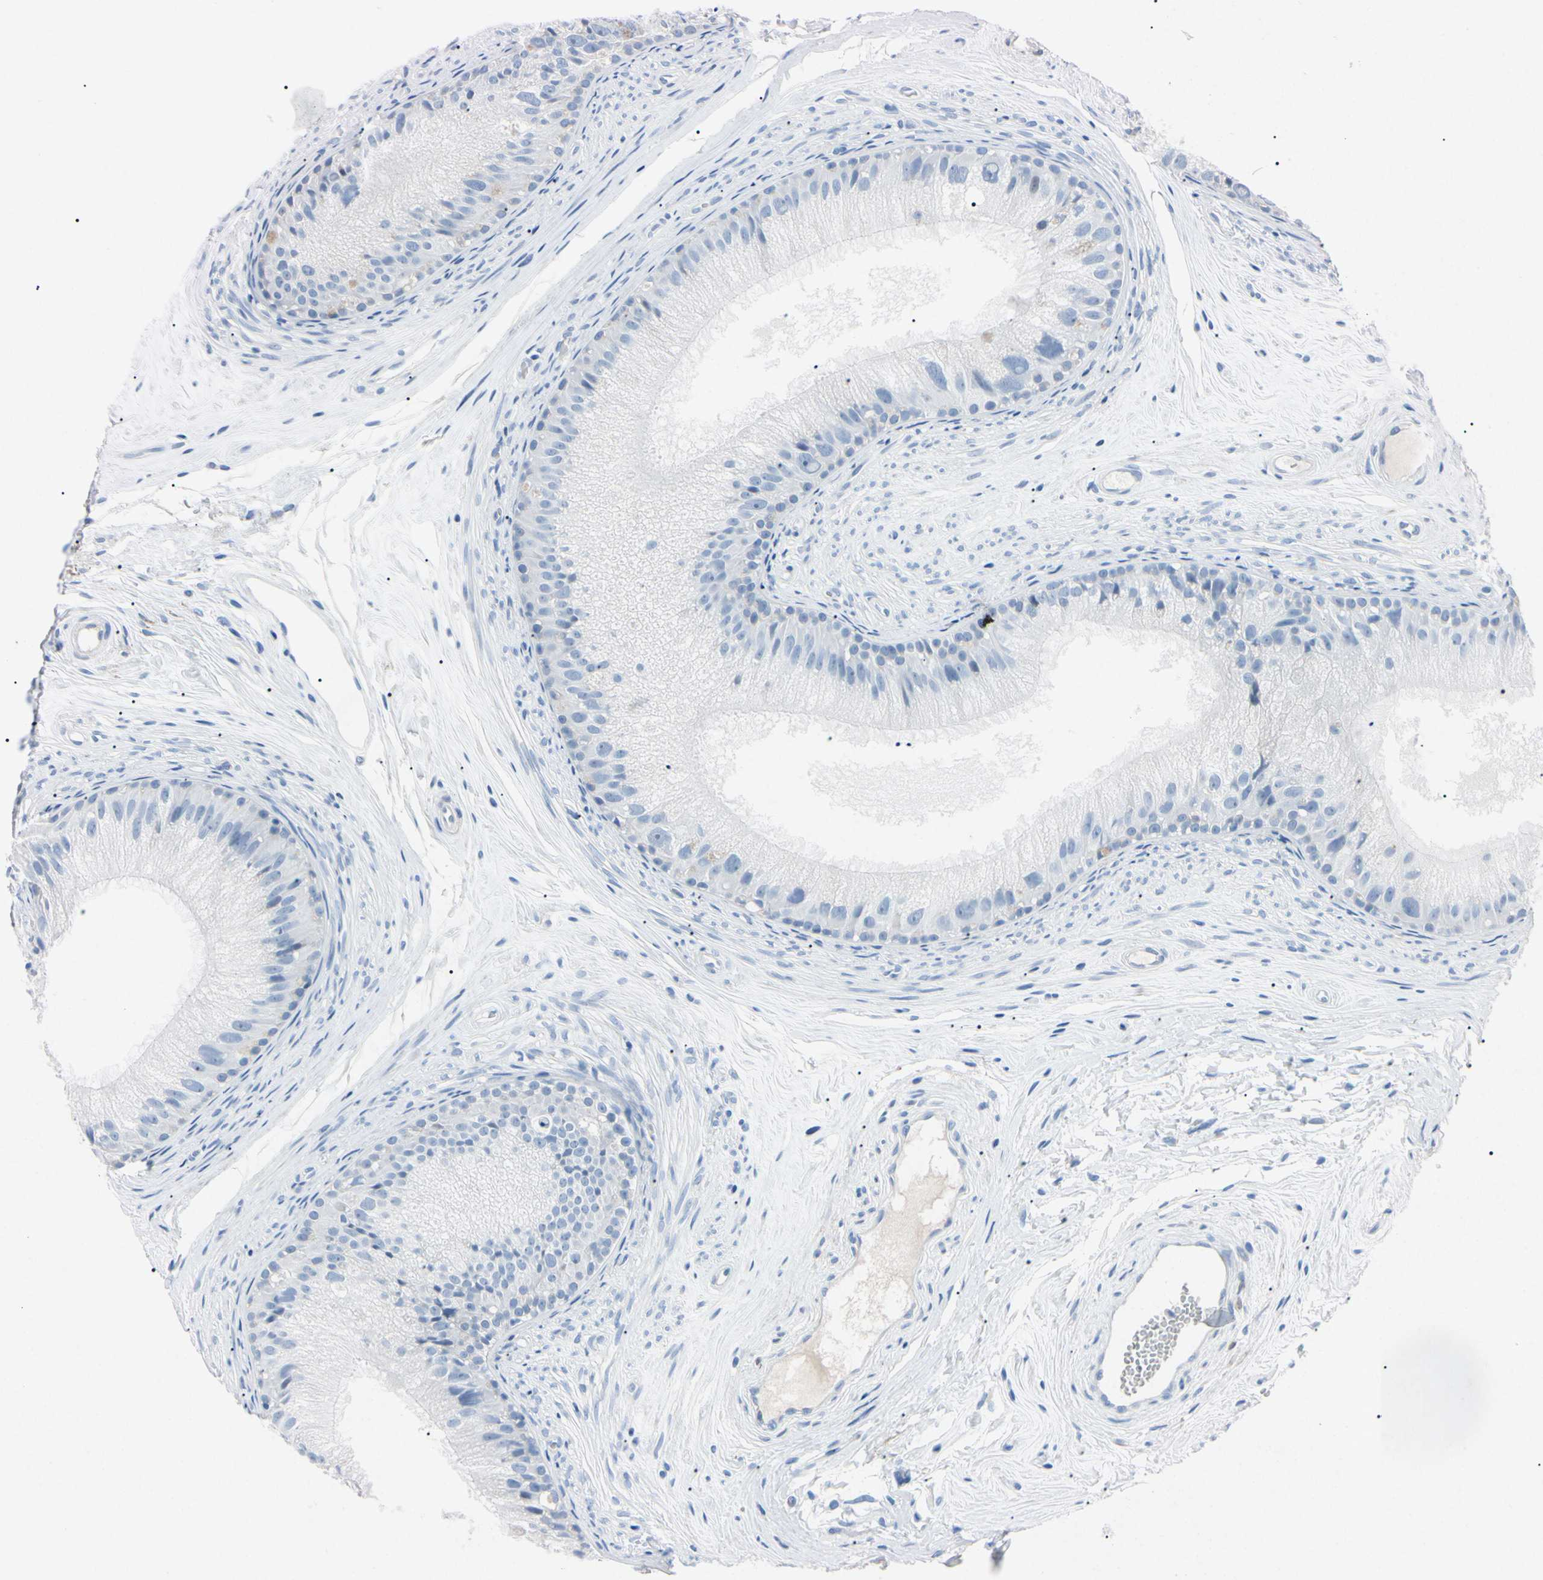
{"staining": {"intensity": "weak", "quantity": "<25%", "location": "cytoplasmic/membranous"}, "tissue": "epididymis", "cell_type": "Glandular cells", "image_type": "normal", "snomed": [{"axis": "morphology", "description": "Normal tissue, NOS"}, {"axis": "topography", "description": "Epididymis"}], "caption": "A high-resolution image shows IHC staining of benign epididymis, which shows no significant staining in glandular cells.", "gene": "ELN", "patient": {"sex": "male", "age": 56}}